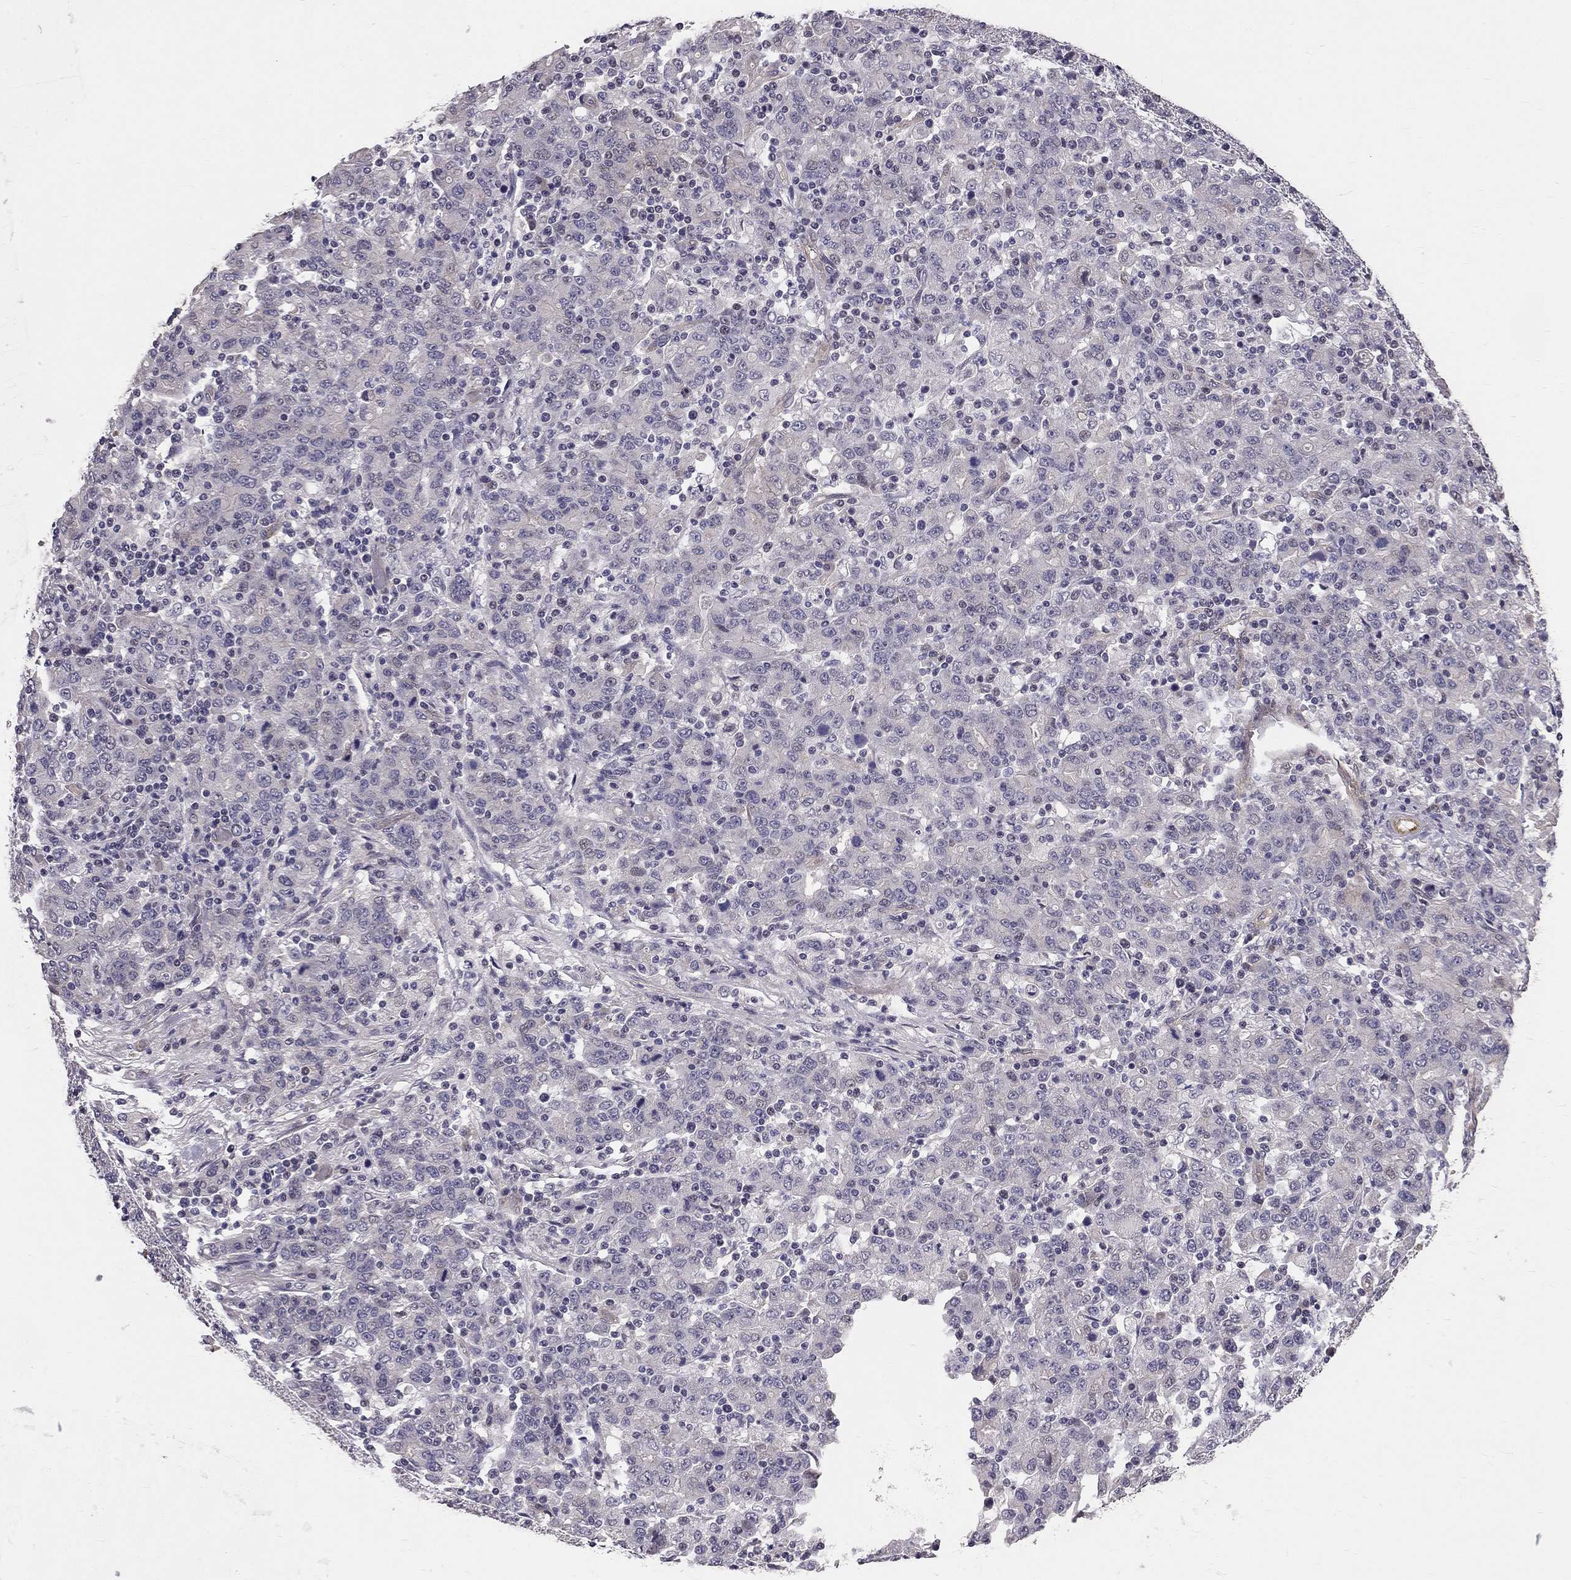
{"staining": {"intensity": "negative", "quantity": "none", "location": "none"}, "tissue": "stomach cancer", "cell_type": "Tumor cells", "image_type": "cancer", "snomed": [{"axis": "morphology", "description": "Adenocarcinoma, NOS"}, {"axis": "topography", "description": "Stomach, upper"}], "caption": "Photomicrograph shows no significant protein expression in tumor cells of stomach adenocarcinoma.", "gene": "GJB4", "patient": {"sex": "male", "age": 69}}